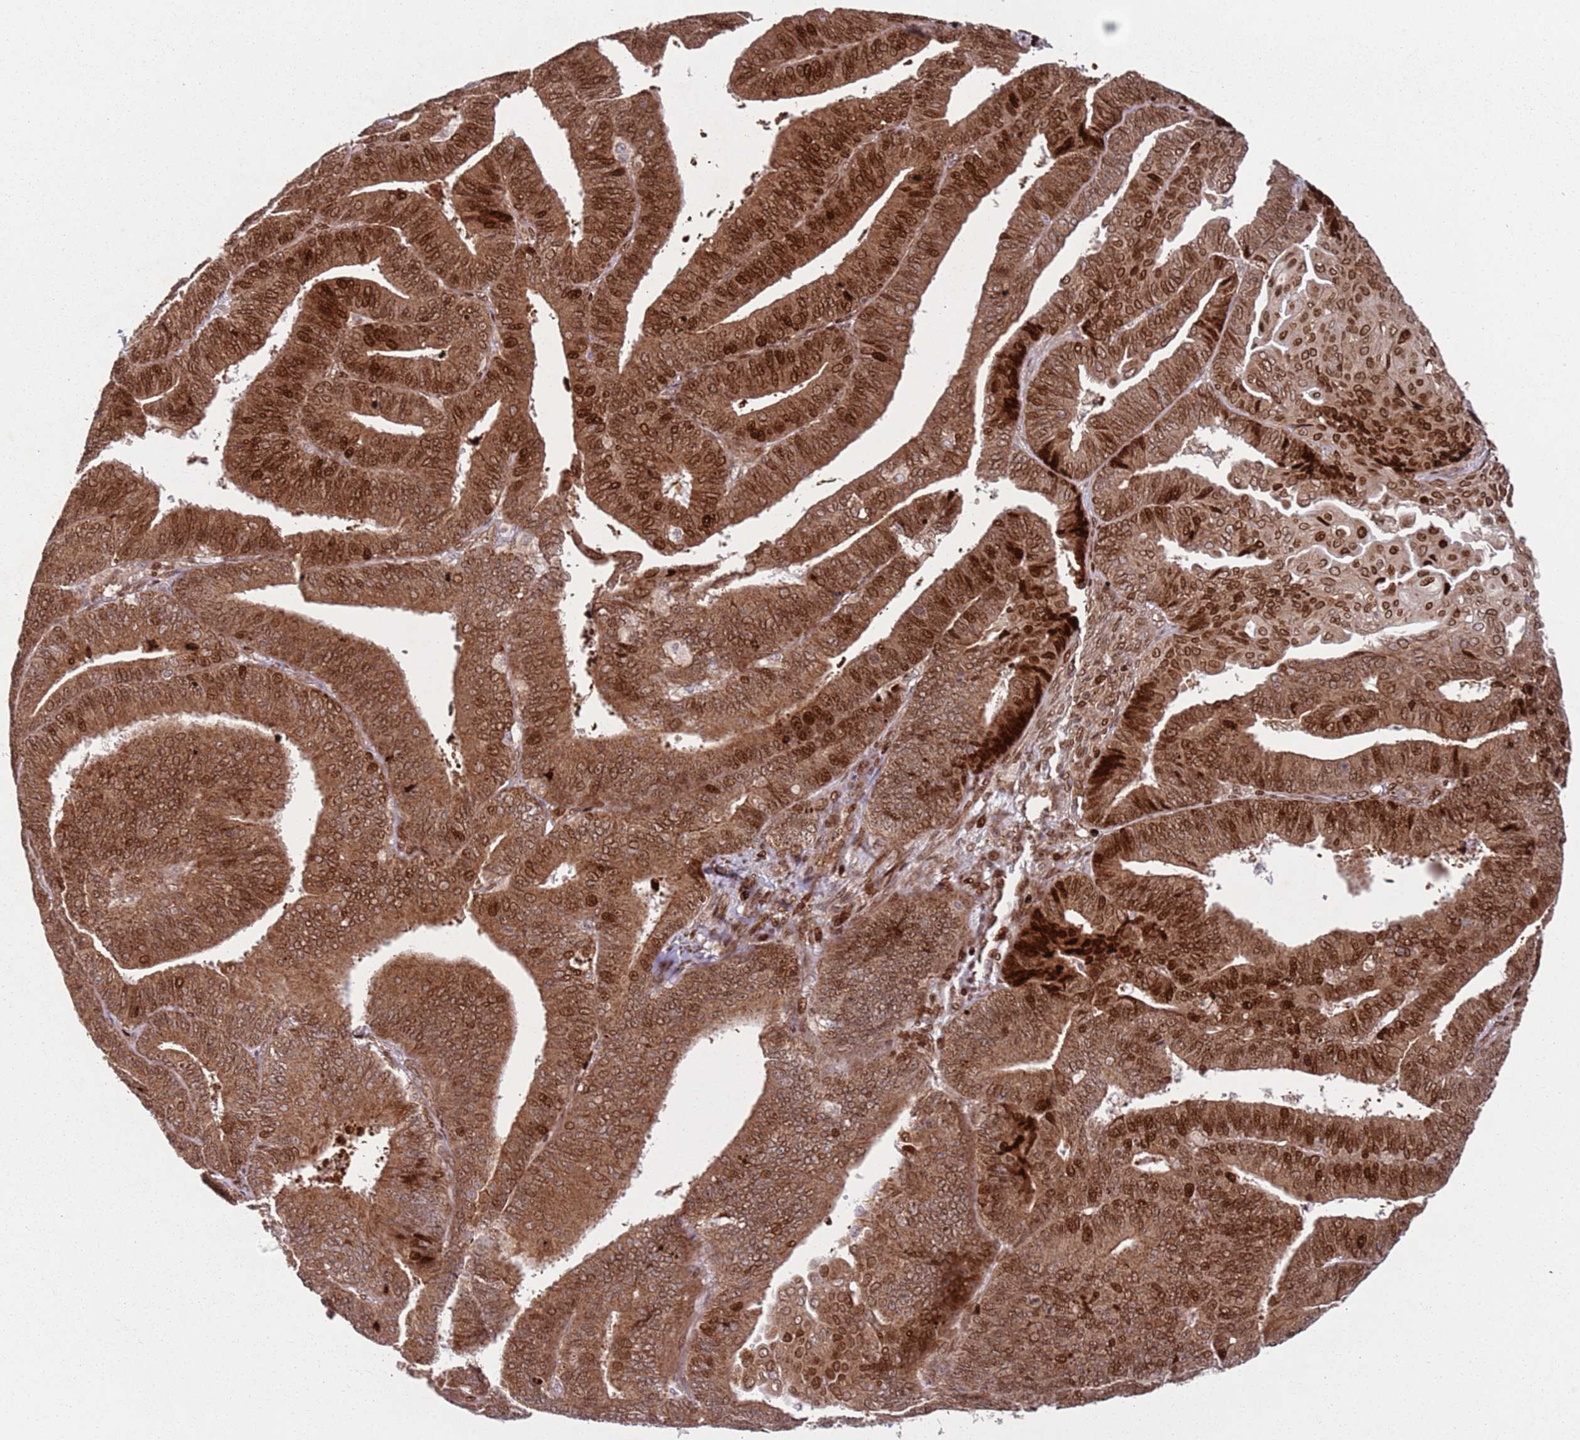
{"staining": {"intensity": "strong", "quantity": ">75%", "location": "cytoplasmic/membranous,nuclear"}, "tissue": "endometrial cancer", "cell_type": "Tumor cells", "image_type": "cancer", "snomed": [{"axis": "morphology", "description": "Adenocarcinoma, NOS"}, {"axis": "topography", "description": "Endometrium"}], "caption": "Protein expression analysis of endometrial adenocarcinoma shows strong cytoplasmic/membranous and nuclear expression in approximately >75% of tumor cells. (DAB (3,3'-diaminobenzidine) IHC with brightfield microscopy, high magnification).", "gene": "HNRNPLL", "patient": {"sex": "female", "age": 73}}